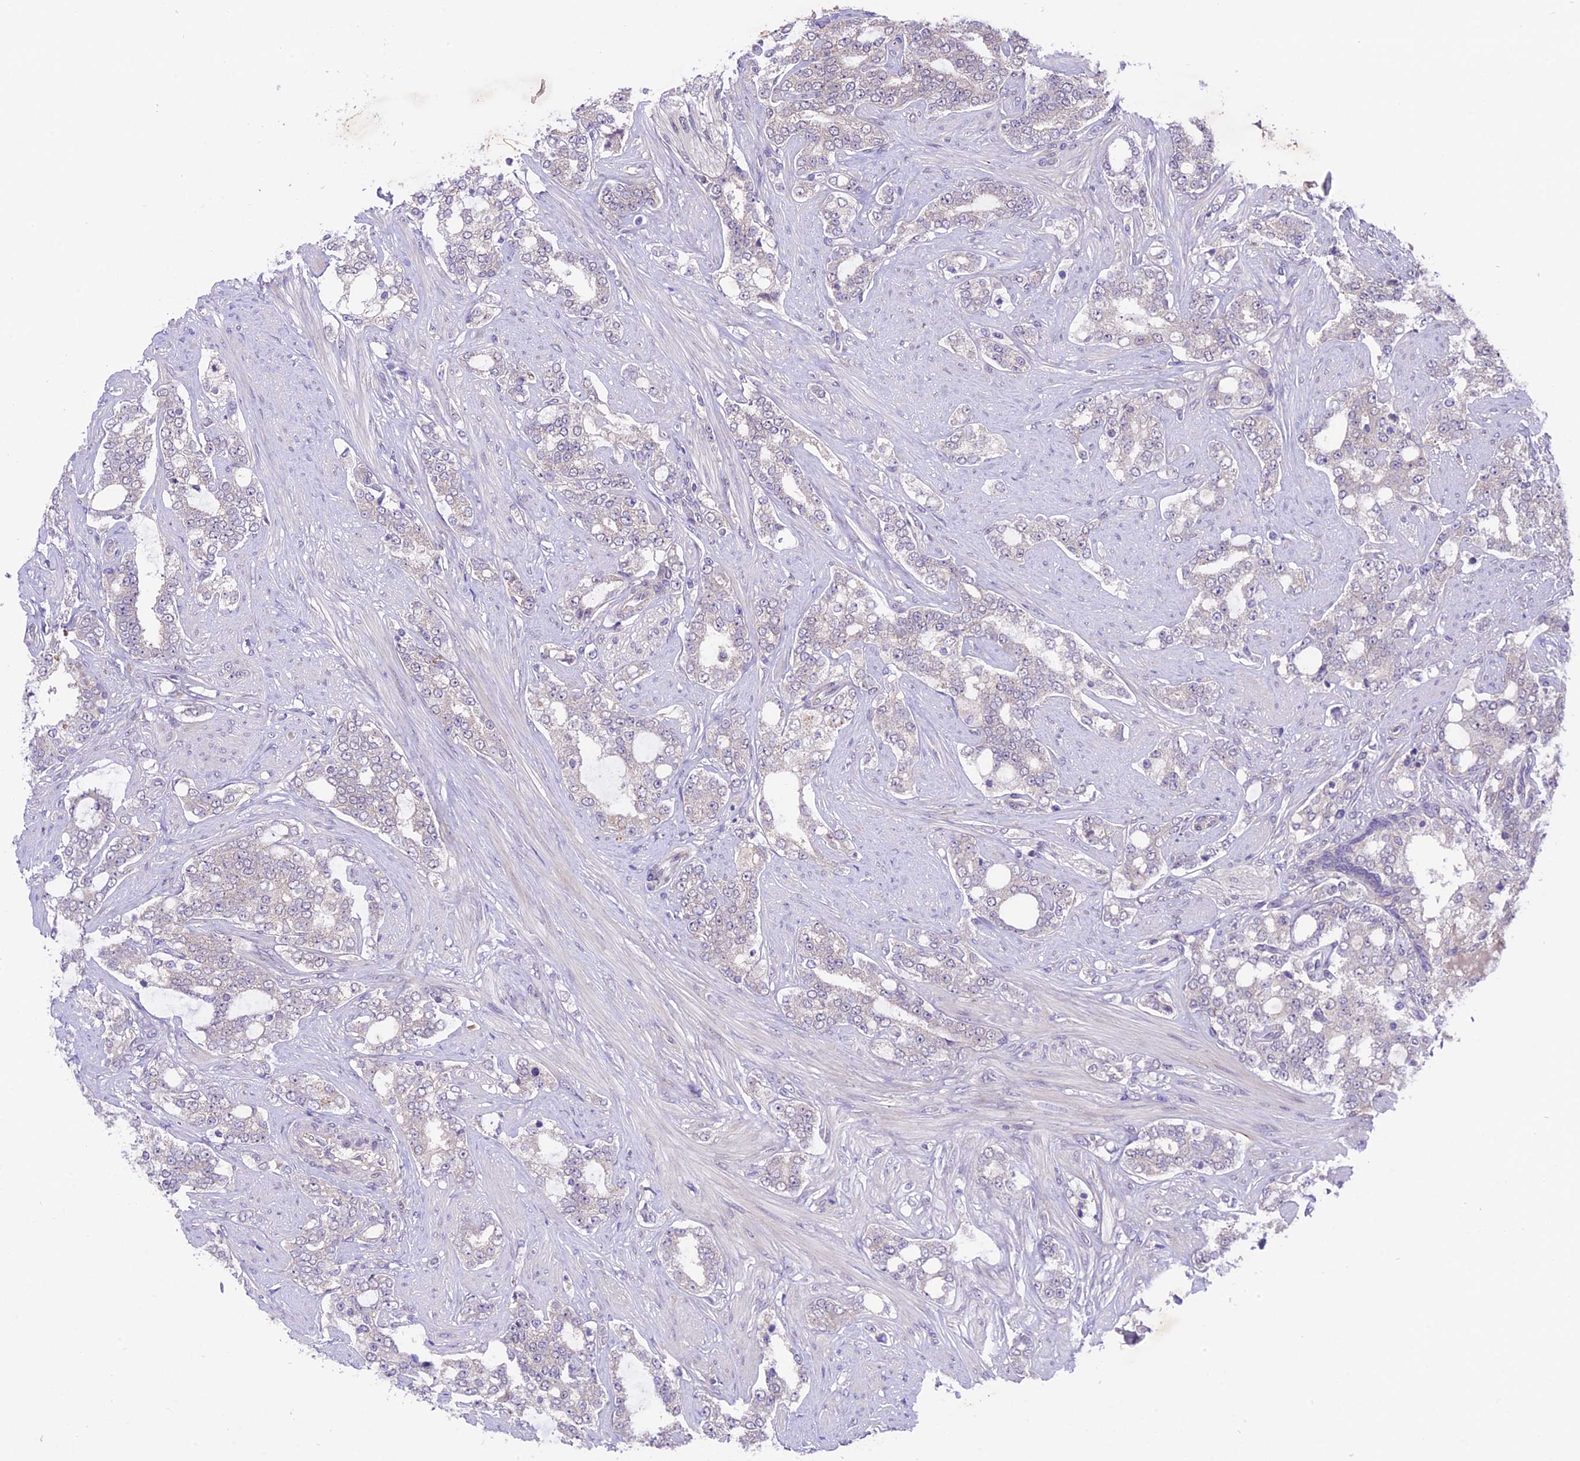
{"staining": {"intensity": "negative", "quantity": "none", "location": "none"}, "tissue": "prostate cancer", "cell_type": "Tumor cells", "image_type": "cancer", "snomed": [{"axis": "morphology", "description": "Adenocarcinoma, High grade"}, {"axis": "topography", "description": "Prostate"}], "caption": "There is no significant staining in tumor cells of high-grade adenocarcinoma (prostate).", "gene": "SPRED1", "patient": {"sex": "male", "age": 64}}